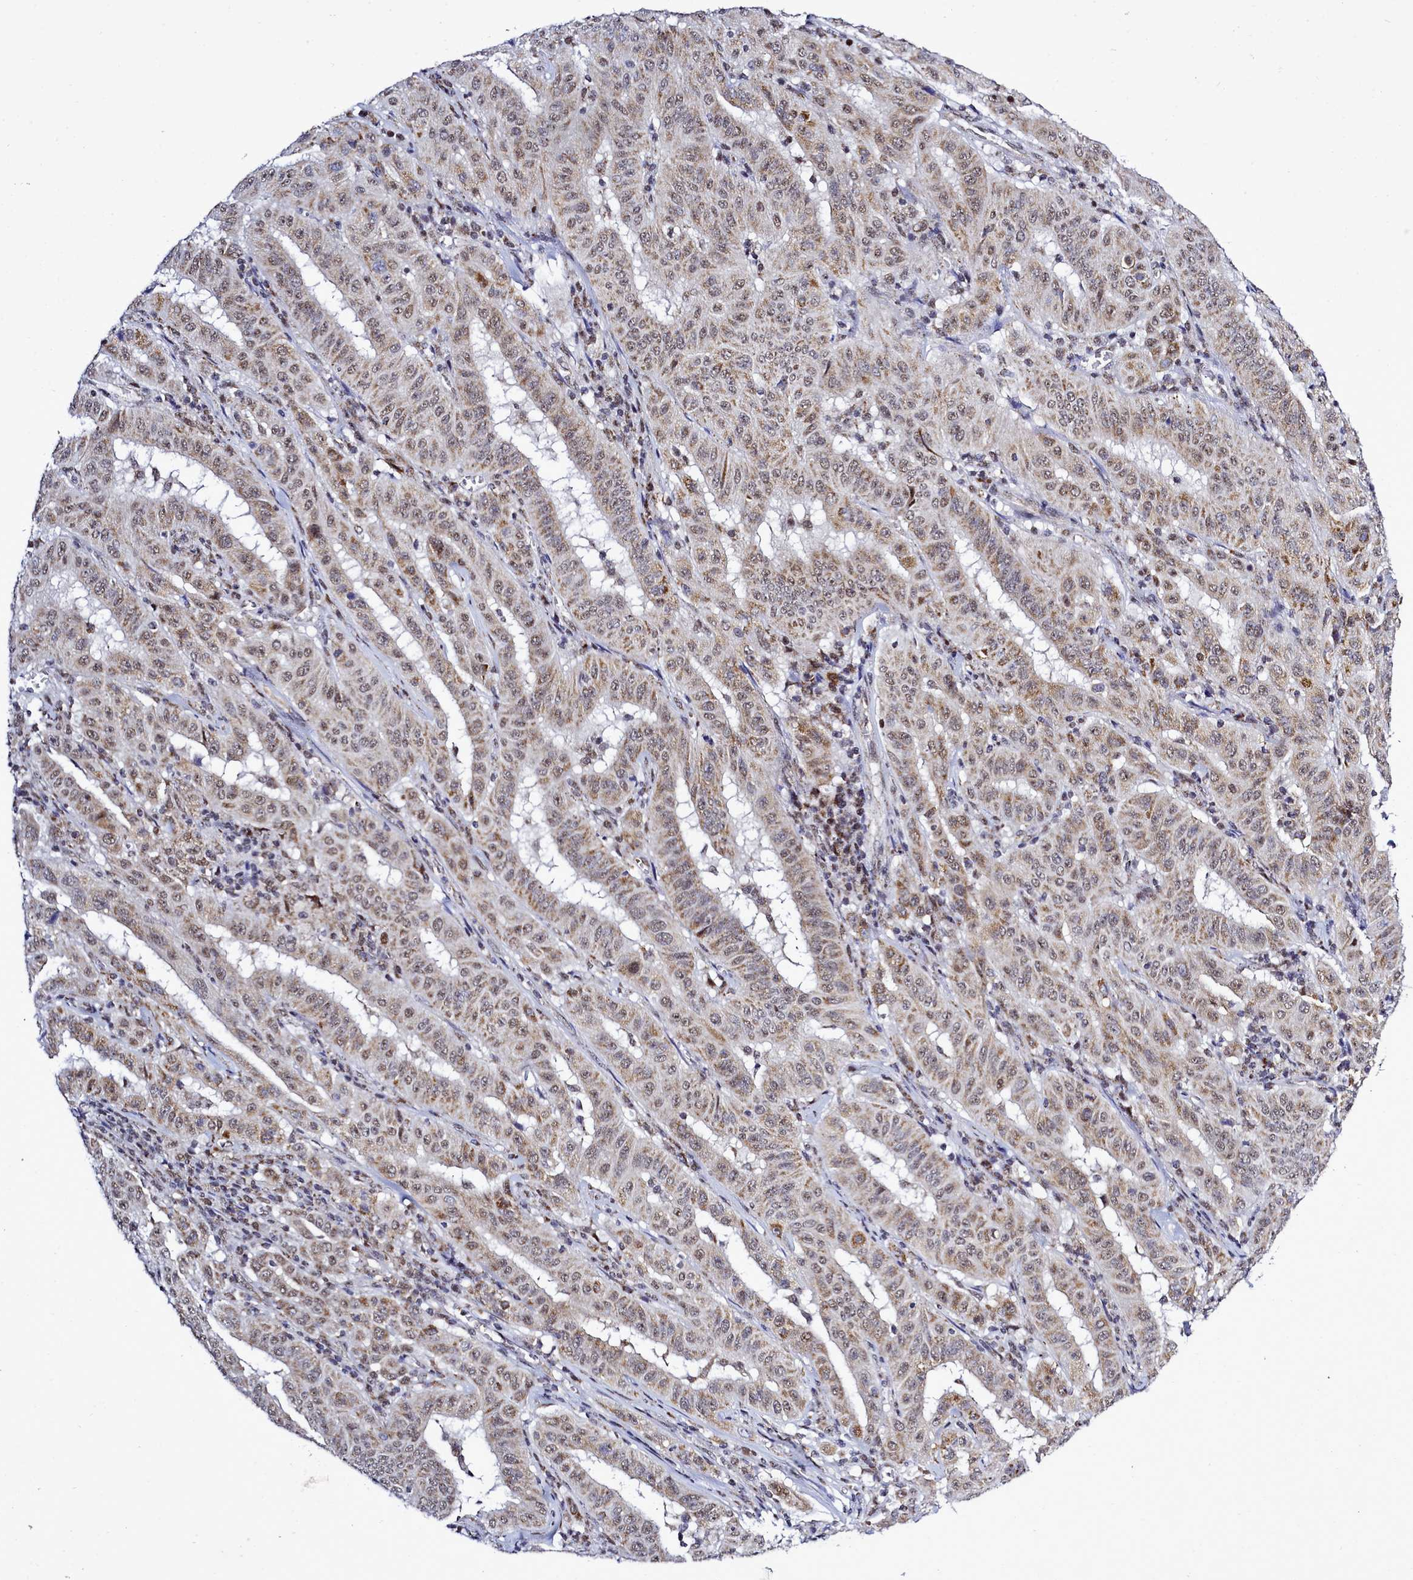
{"staining": {"intensity": "moderate", "quantity": ">75%", "location": "cytoplasmic/membranous,nuclear"}, "tissue": "pancreatic cancer", "cell_type": "Tumor cells", "image_type": "cancer", "snomed": [{"axis": "morphology", "description": "Adenocarcinoma, NOS"}, {"axis": "topography", "description": "Pancreas"}], "caption": "This photomicrograph demonstrates immunohistochemistry staining of human pancreatic cancer (adenocarcinoma), with medium moderate cytoplasmic/membranous and nuclear staining in about >75% of tumor cells.", "gene": "POM121L2", "patient": {"sex": "male", "age": 63}}